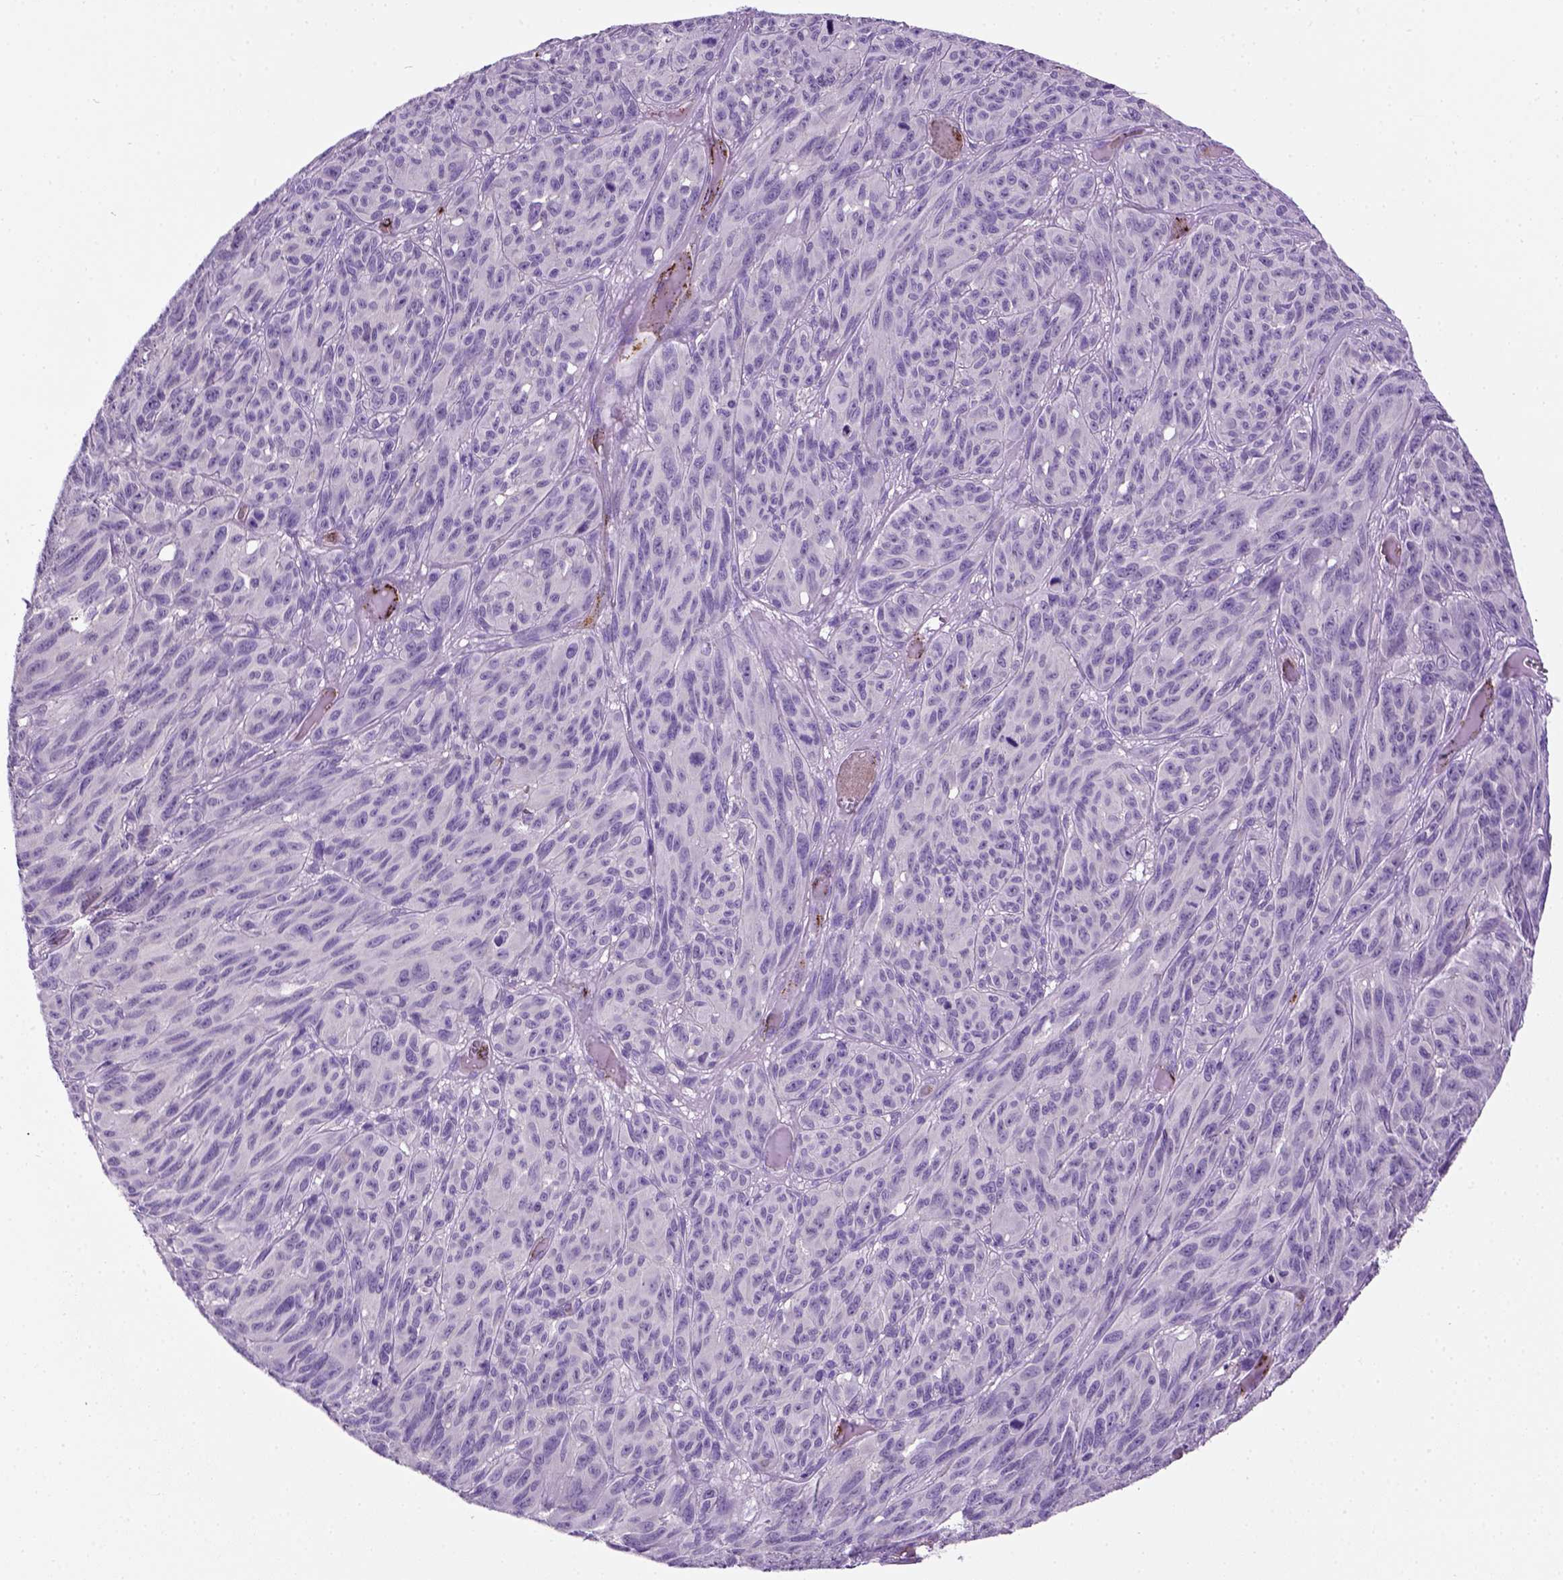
{"staining": {"intensity": "negative", "quantity": "none", "location": "none"}, "tissue": "melanoma", "cell_type": "Tumor cells", "image_type": "cancer", "snomed": [{"axis": "morphology", "description": "Malignant melanoma, NOS"}, {"axis": "topography", "description": "Vulva, labia, clitoris and Bartholin´s gland, NO"}], "caption": "Tumor cells are negative for protein expression in human malignant melanoma.", "gene": "VWF", "patient": {"sex": "female", "age": 75}}